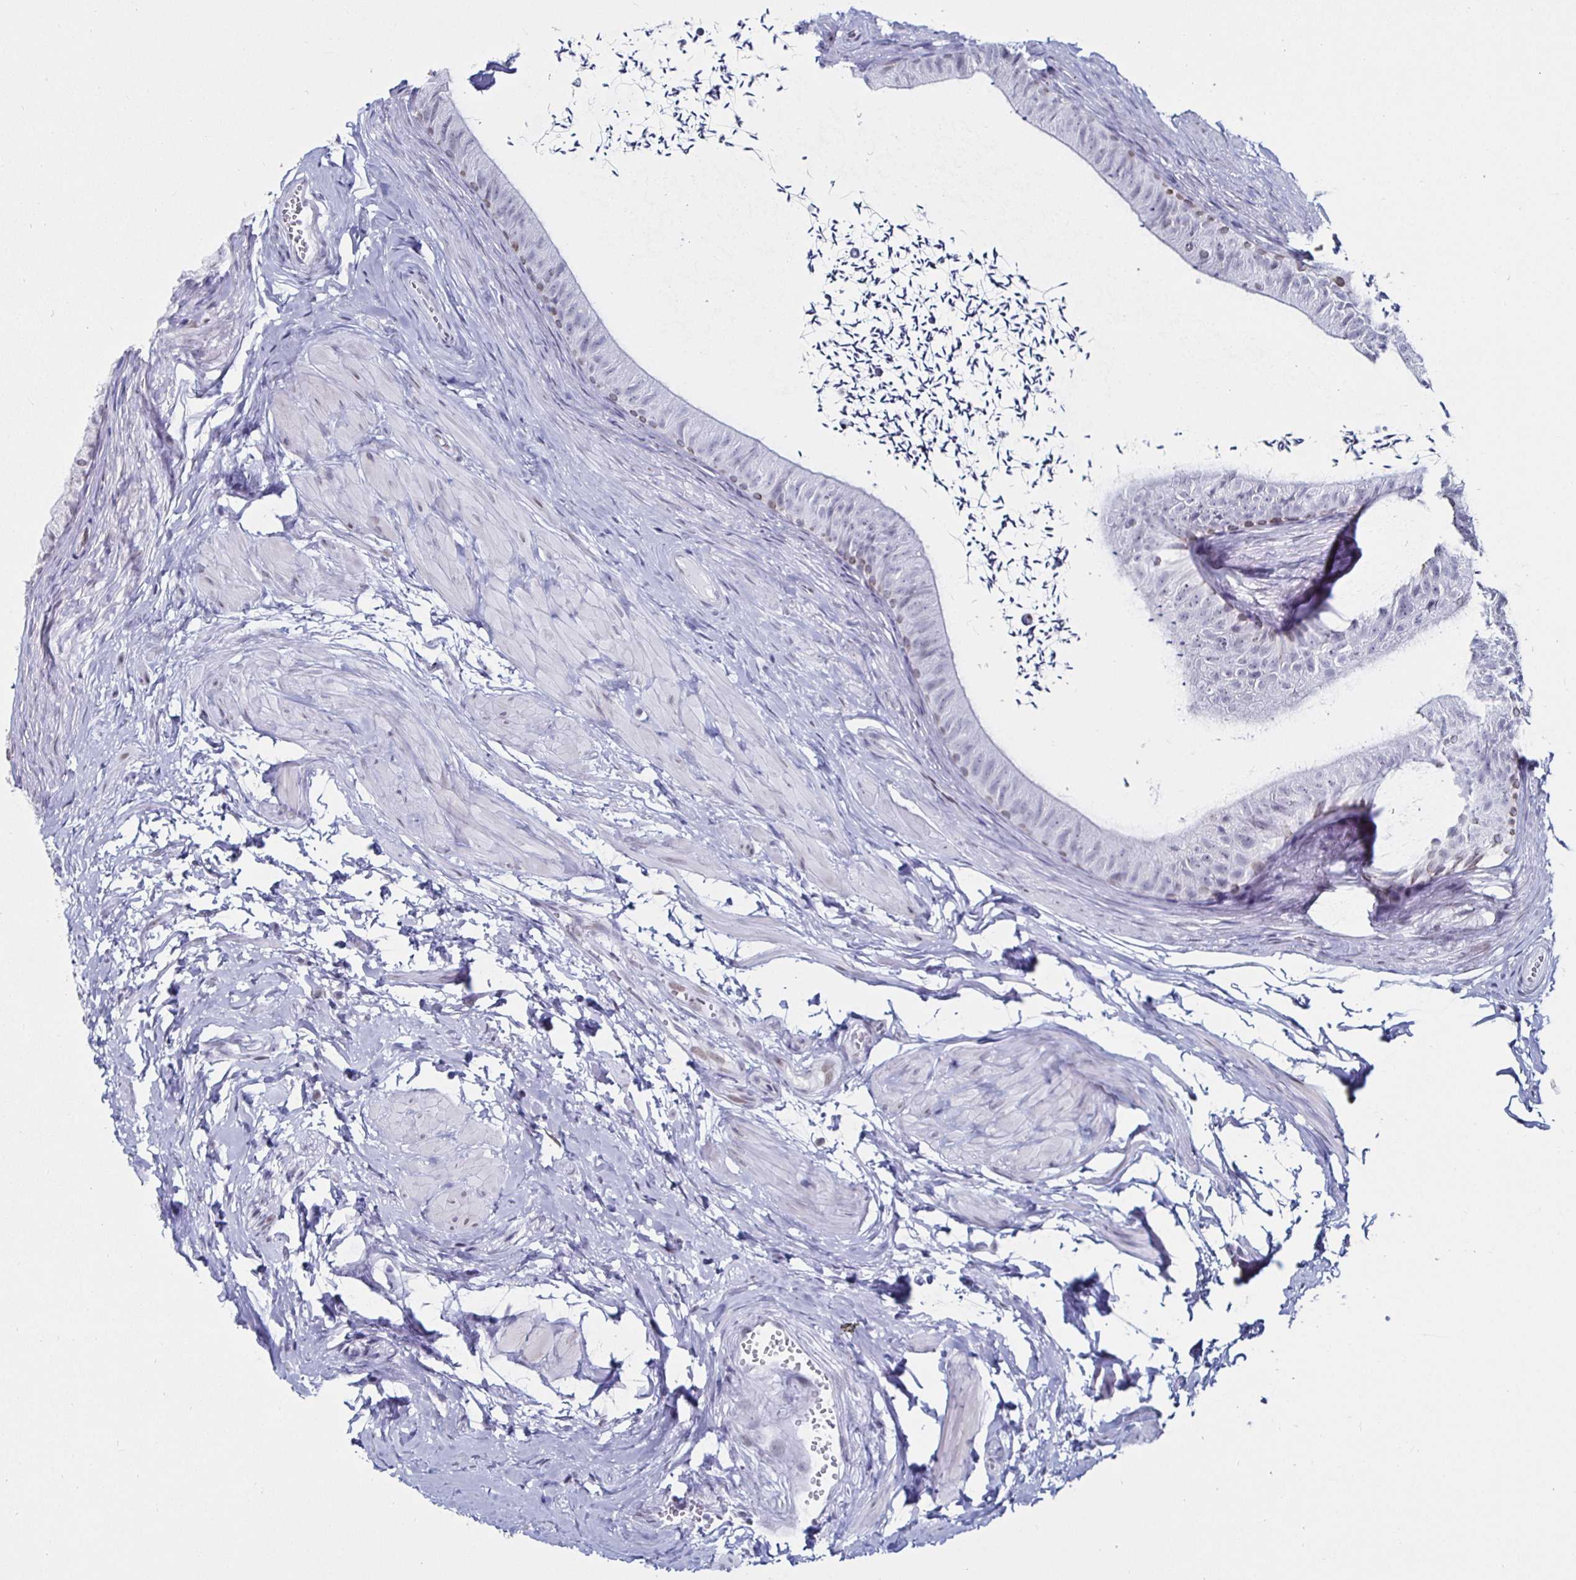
{"staining": {"intensity": "negative", "quantity": "none", "location": "none"}, "tissue": "epididymis", "cell_type": "Glandular cells", "image_type": "normal", "snomed": [{"axis": "morphology", "description": "Normal tissue, NOS"}, {"axis": "topography", "description": "Epididymis, spermatic cord, NOS"}, {"axis": "topography", "description": "Epididymis"}, {"axis": "topography", "description": "Peripheral nerve tissue"}], "caption": "Immunohistochemistry (IHC) photomicrograph of benign epididymis: epididymis stained with DAB (3,3'-diaminobenzidine) shows no significant protein expression in glandular cells.", "gene": "KRT4", "patient": {"sex": "male", "age": 29}}